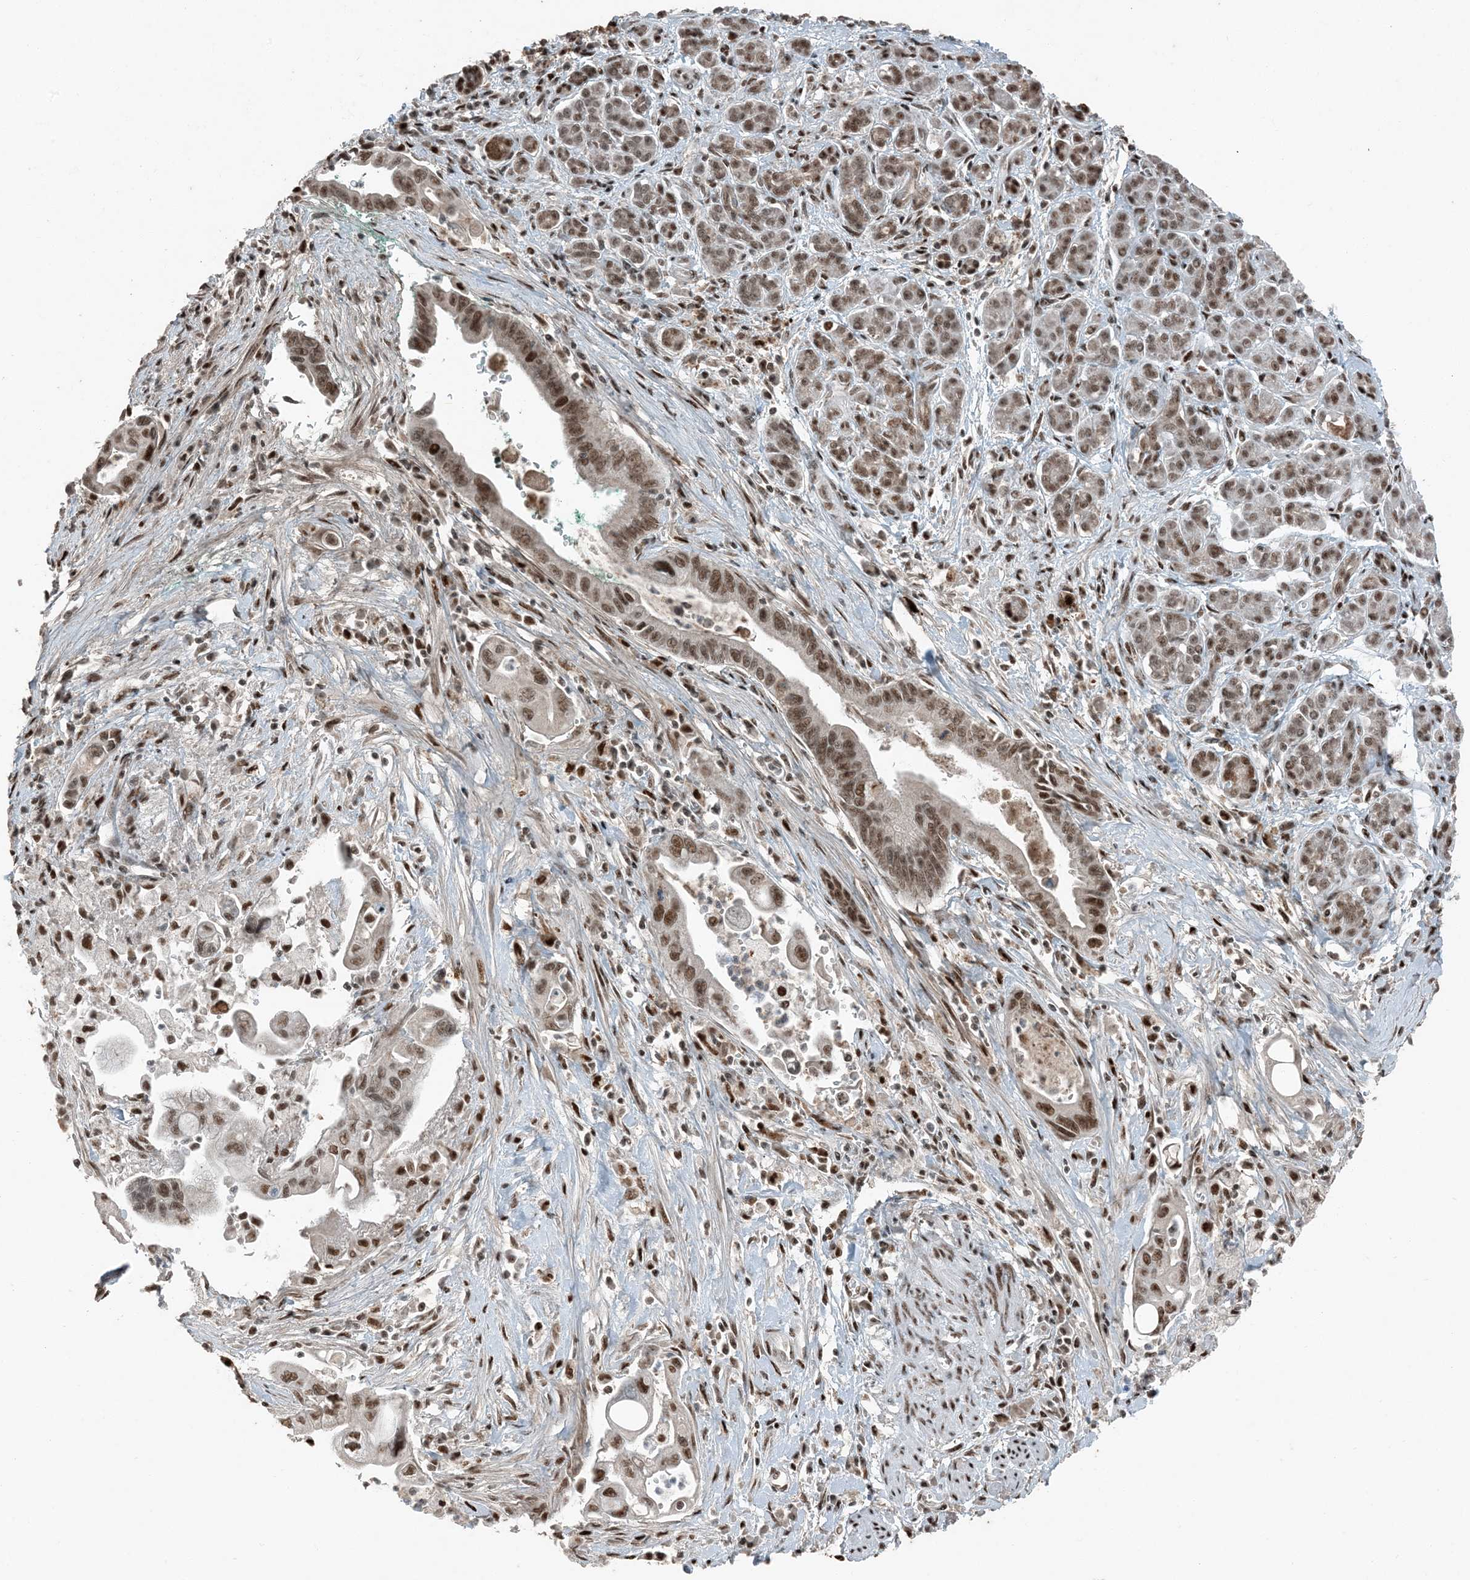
{"staining": {"intensity": "moderate", "quantity": ">75%", "location": "nuclear"}, "tissue": "pancreatic cancer", "cell_type": "Tumor cells", "image_type": "cancer", "snomed": [{"axis": "morphology", "description": "Adenocarcinoma, NOS"}, {"axis": "topography", "description": "Pancreas"}], "caption": "This is an image of immunohistochemistry (IHC) staining of pancreatic adenocarcinoma, which shows moderate positivity in the nuclear of tumor cells.", "gene": "TADA2B", "patient": {"sex": "male", "age": 78}}